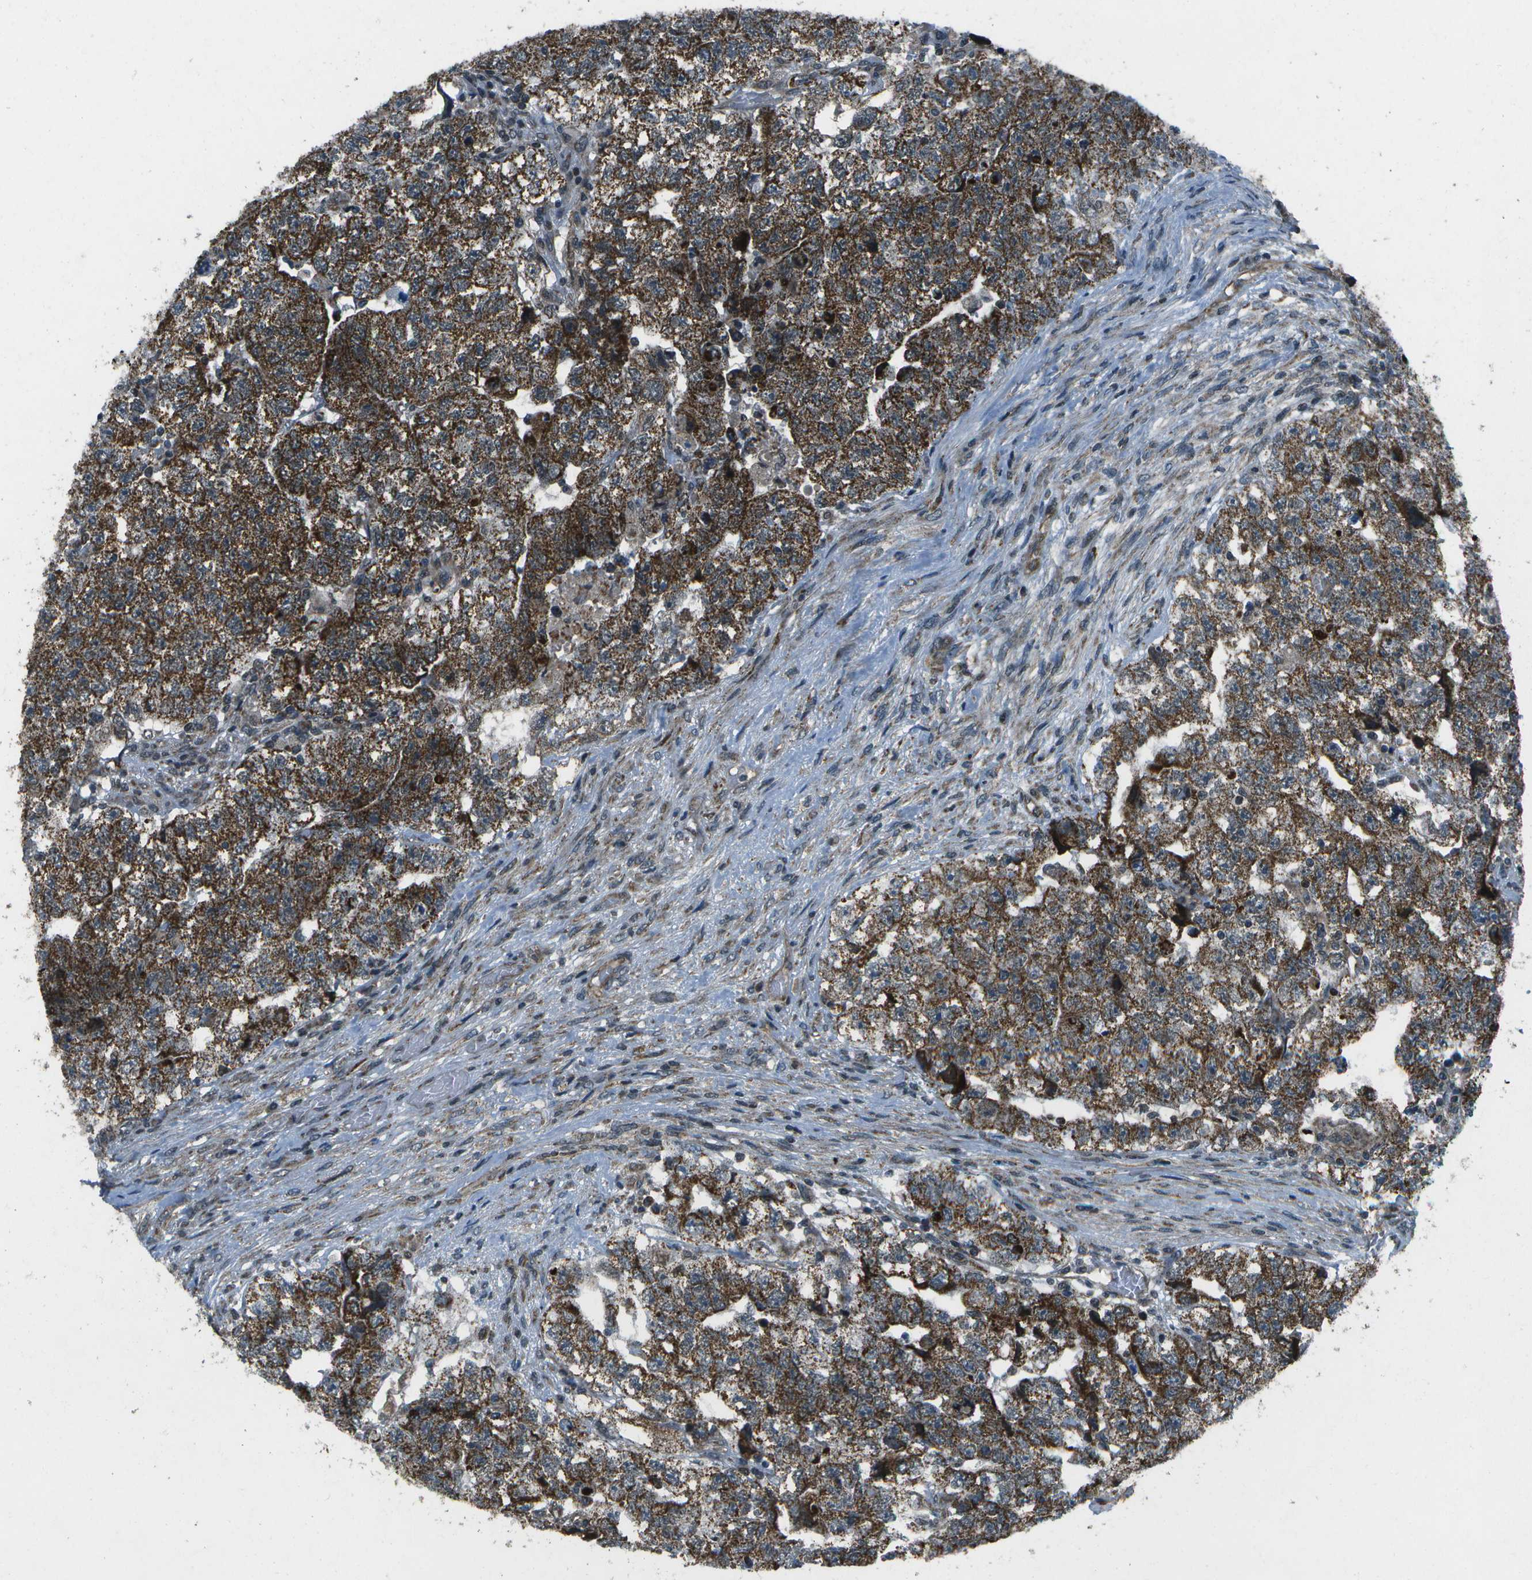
{"staining": {"intensity": "strong", "quantity": ">75%", "location": "cytoplasmic/membranous"}, "tissue": "testis cancer", "cell_type": "Tumor cells", "image_type": "cancer", "snomed": [{"axis": "morphology", "description": "Carcinoma, Embryonal, NOS"}, {"axis": "topography", "description": "Testis"}], "caption": "There is high levels of strong cytoplasmic/membranous positivity in tumor cells of embryonal carcinoma (testis), as demonstrated by immunohistochemical staining (brown color).", "gene": "EIF2AK1", "patient": {"sex": "male", "age": 36}}